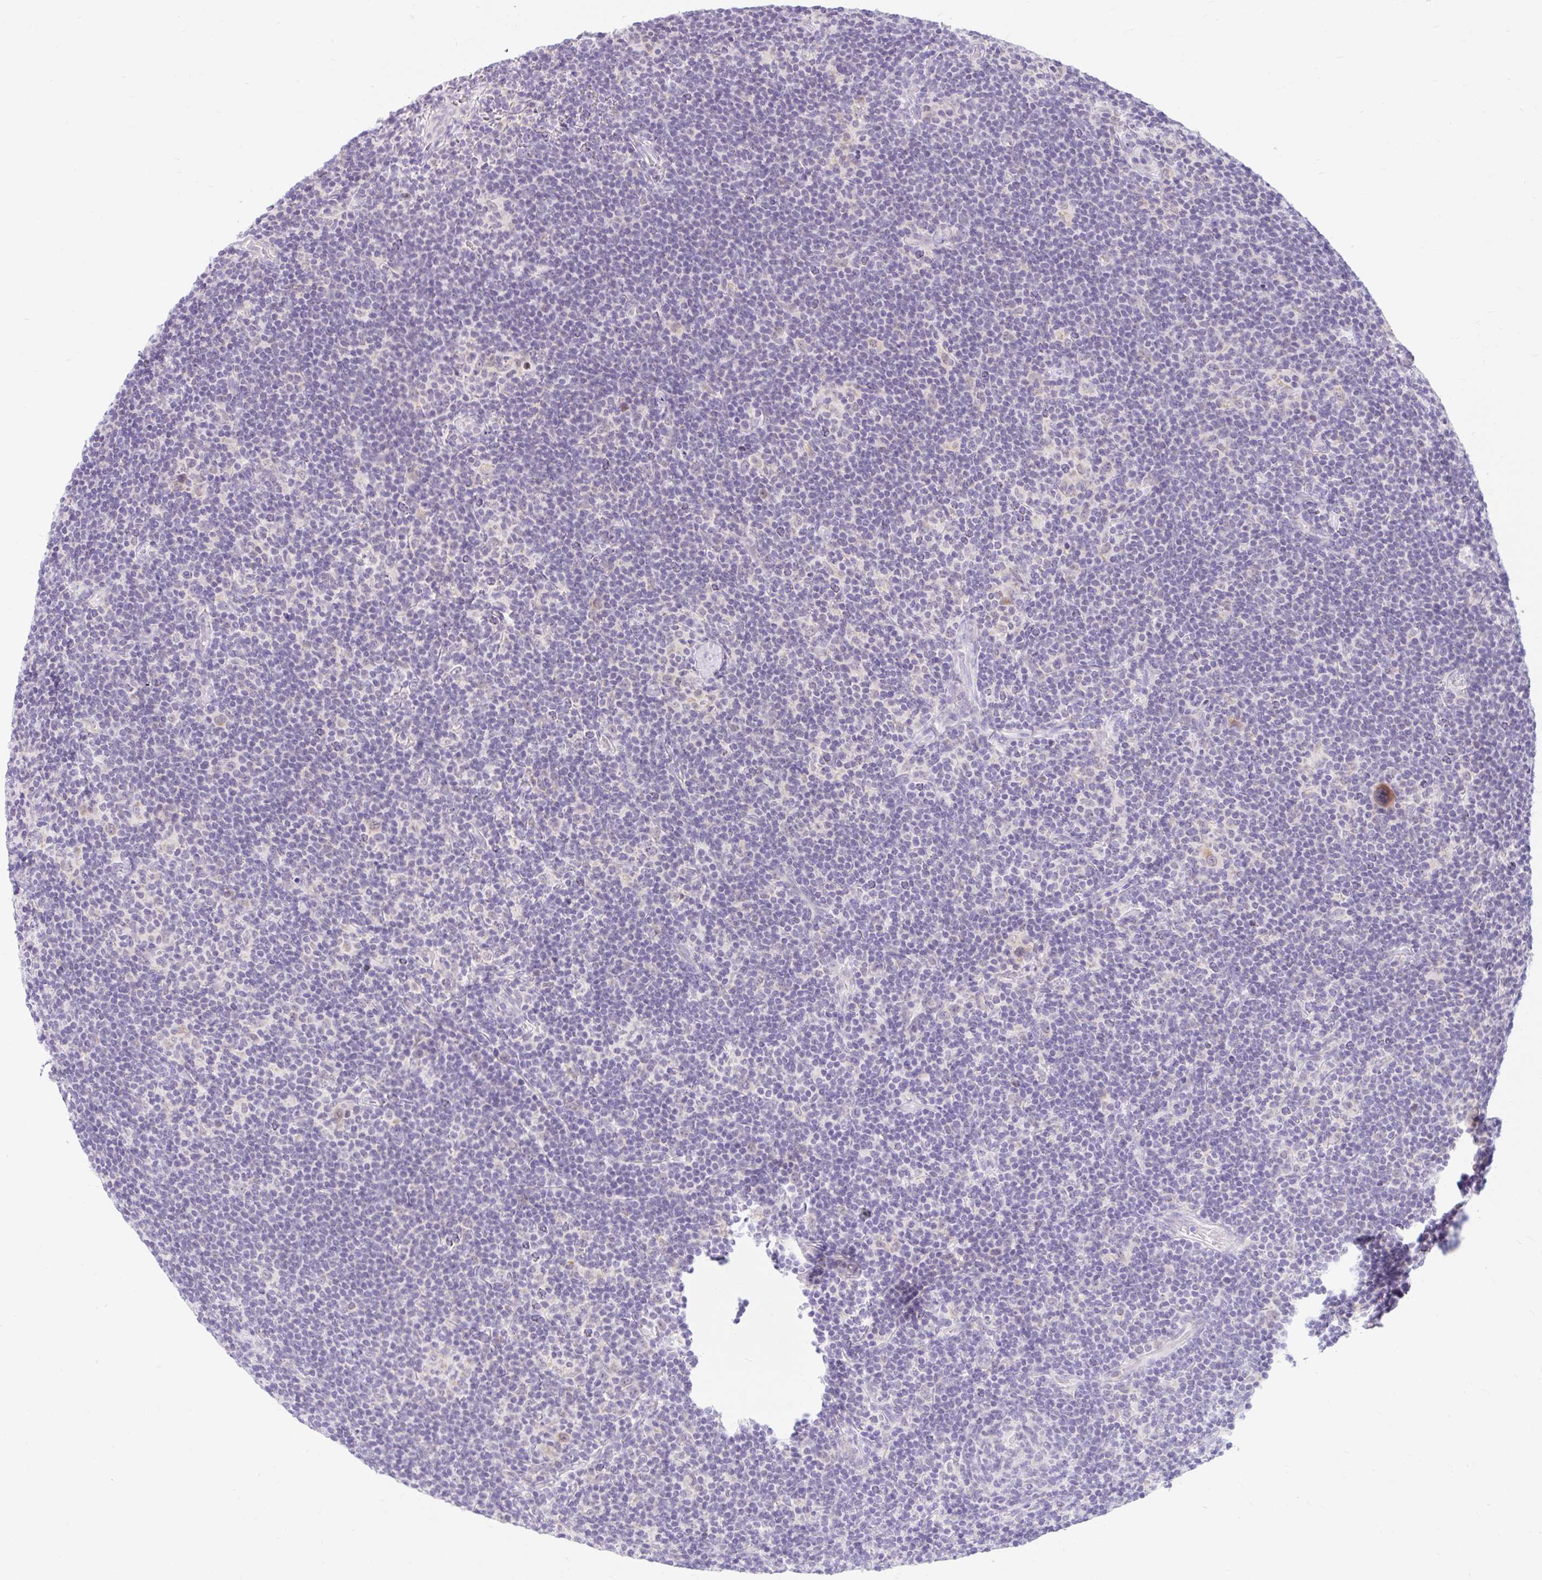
{"staining": {"intensity": "negative", "quantity": "none", "location": "none"}, "tissue": "lymphoma", "cell_type": "Tumor cells", "image_type": "cancer", "snomed": [{"axis": "morphology", "description": "Hodgkin's disease, NOS"}, {"axis": "topography", "description": "Lymph node"}], "caption": "Immunohistochemical staining of human Hodgkin's disease exhibits no significant staining in tumor cells.", "gene": "ITPK1", "patient": {"sex": "female", "age": 57}}